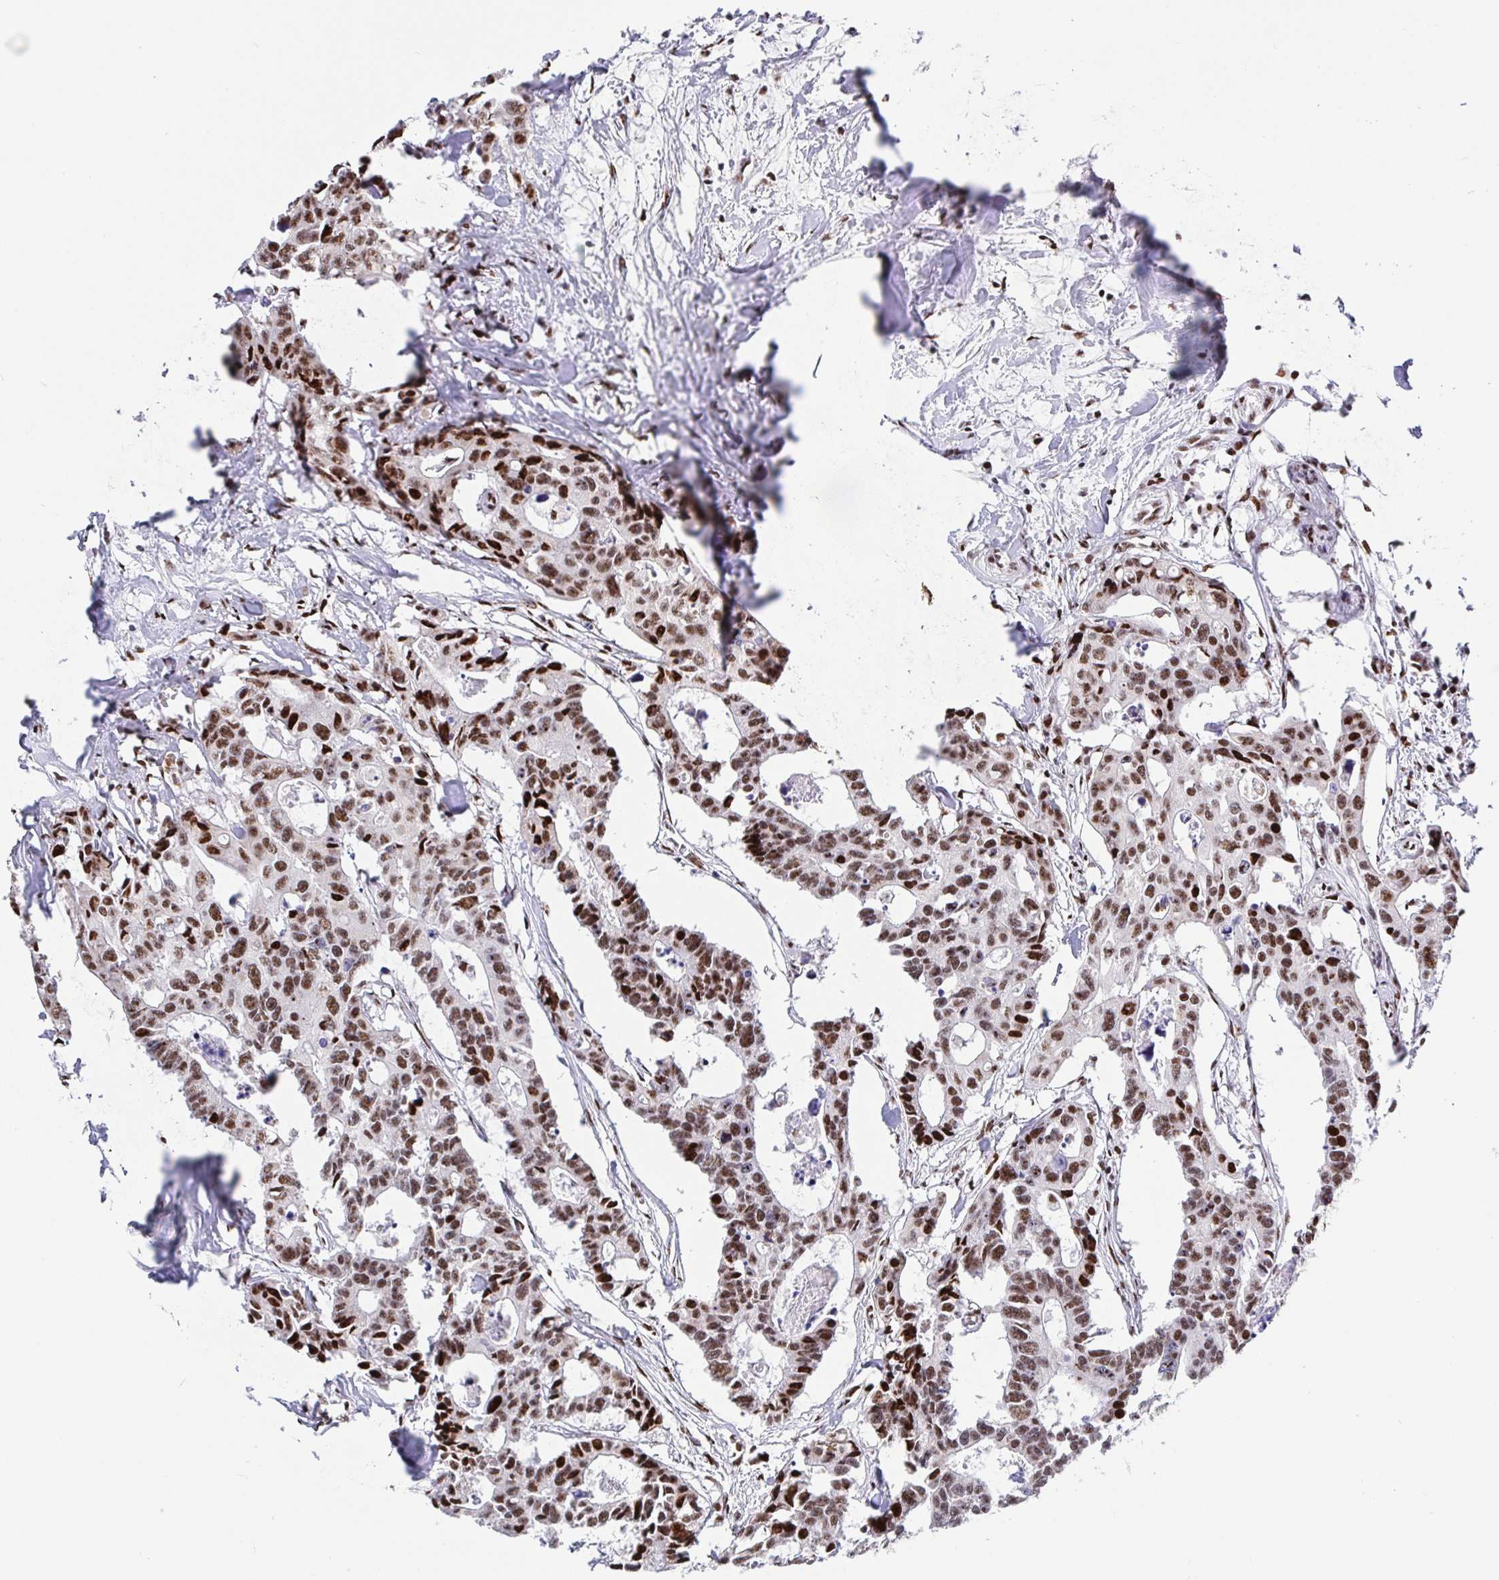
{"staining": {"intensity": "moderate", "quantity": ">75%", "location": "nuclear"}, "tissue": "colorectal cancer", "cell_type": "Tumor cells", "image_type": "cancer", "snomed": [{"axis": "morphology", "description": "Adenocarcinoma, NOS"}, {"axis": "topography", "description": "Rectum"}], "caption": "This histopathology image displays immunohistochemistry staining of colorectal cancer (adenocarcinoma), with medium moderate nuclear expression in about >75% of tumor cells.", "gene": "SETD5", "patient": {"sex": "male", "age": 57}}